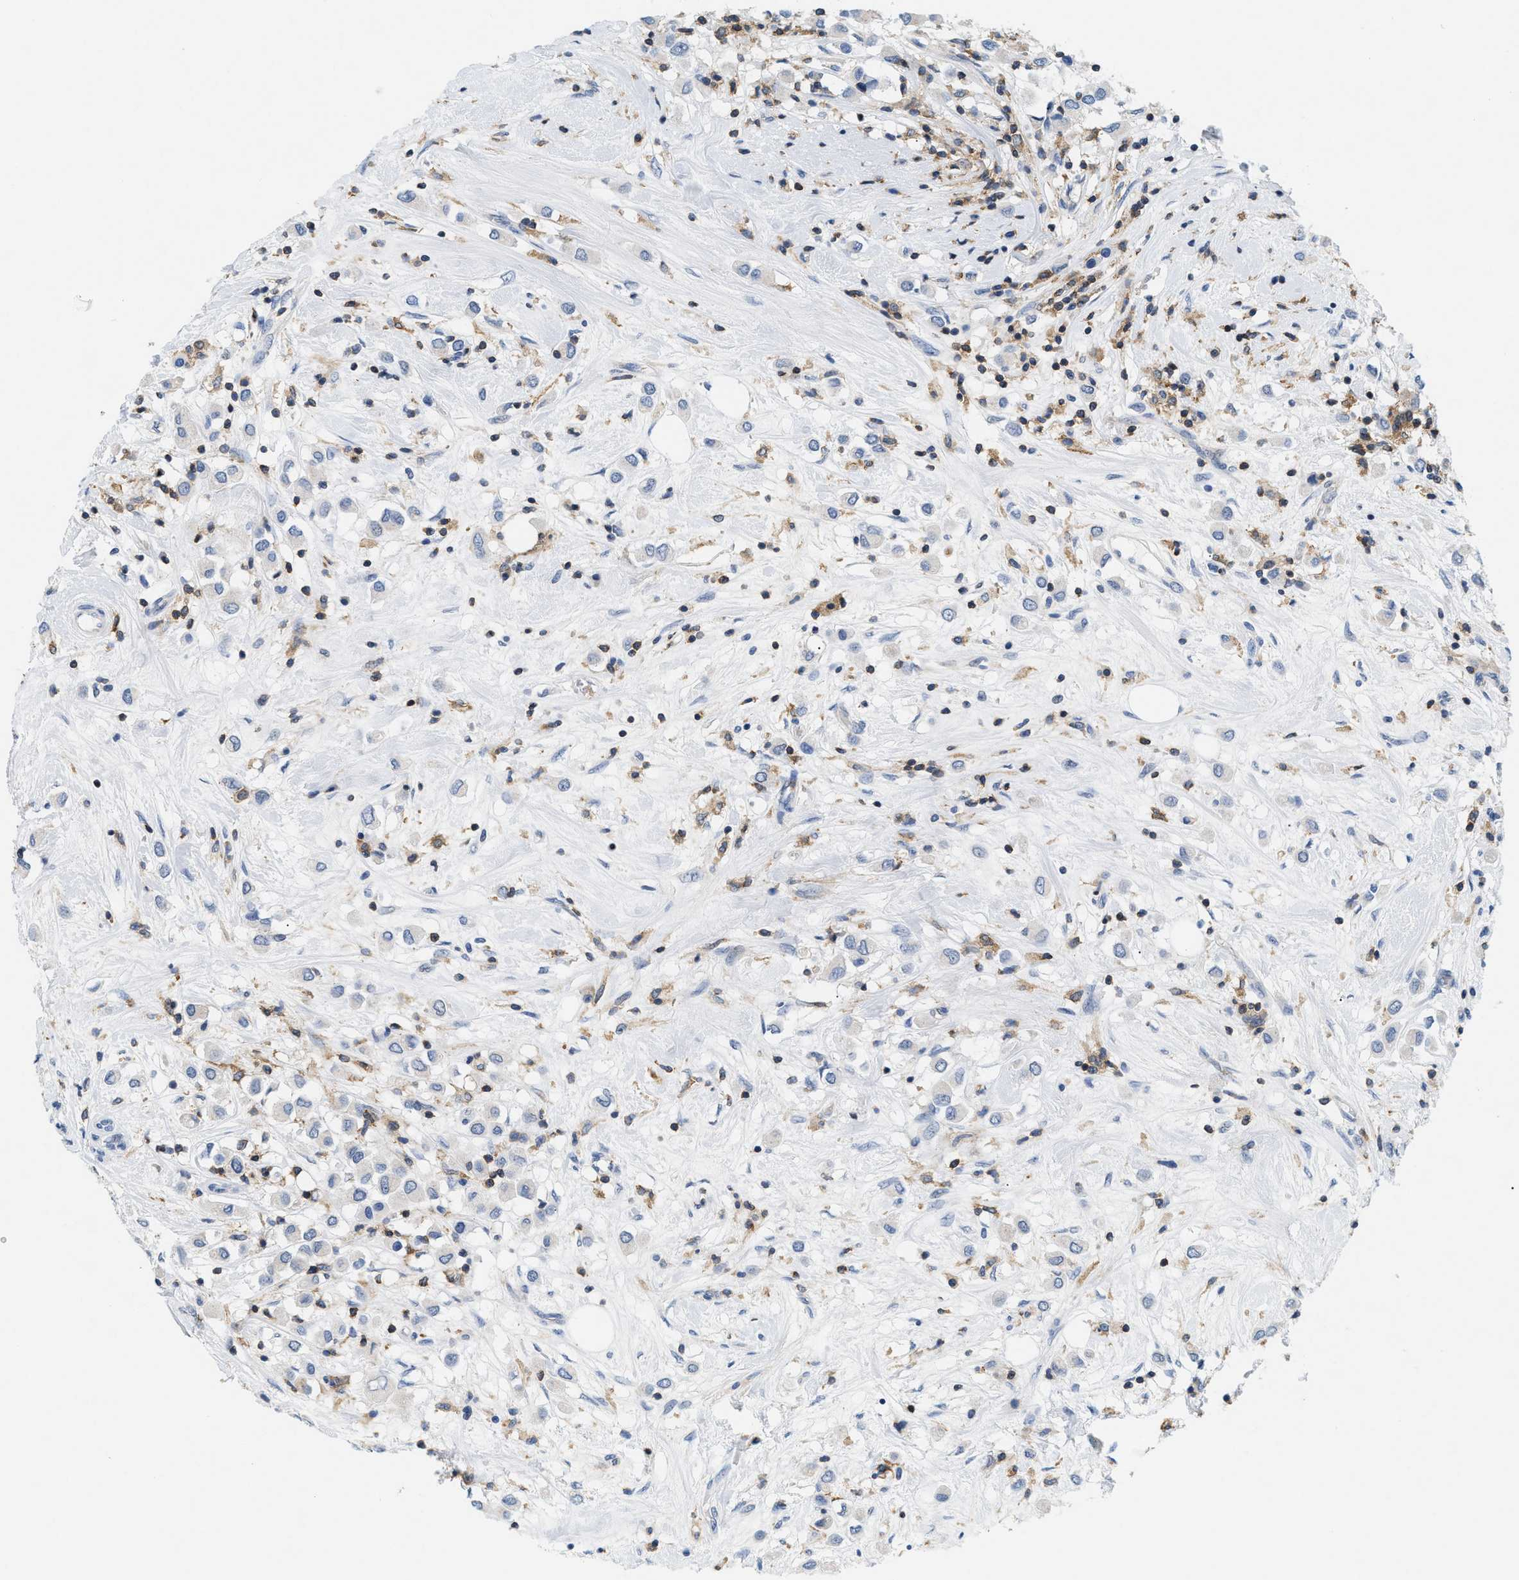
{"staining": {"intensity": "negative", "quantity": "none", "location": "none"}, "tissue": "breast cancer", "cell_type": "Tumor cells", "image_type": "cancer", "snomed": [{"axis": "morphology", "description": "Duct carcinoma"}, {"axis": "topography", "description": "Breast"}], "caption": "Human breast invasive ductal carcinoma stained for a protein using IHC shows no expression in tumor cells.", "gene": "INPP5D", "patient": {"sex": "female", "age": 61}}